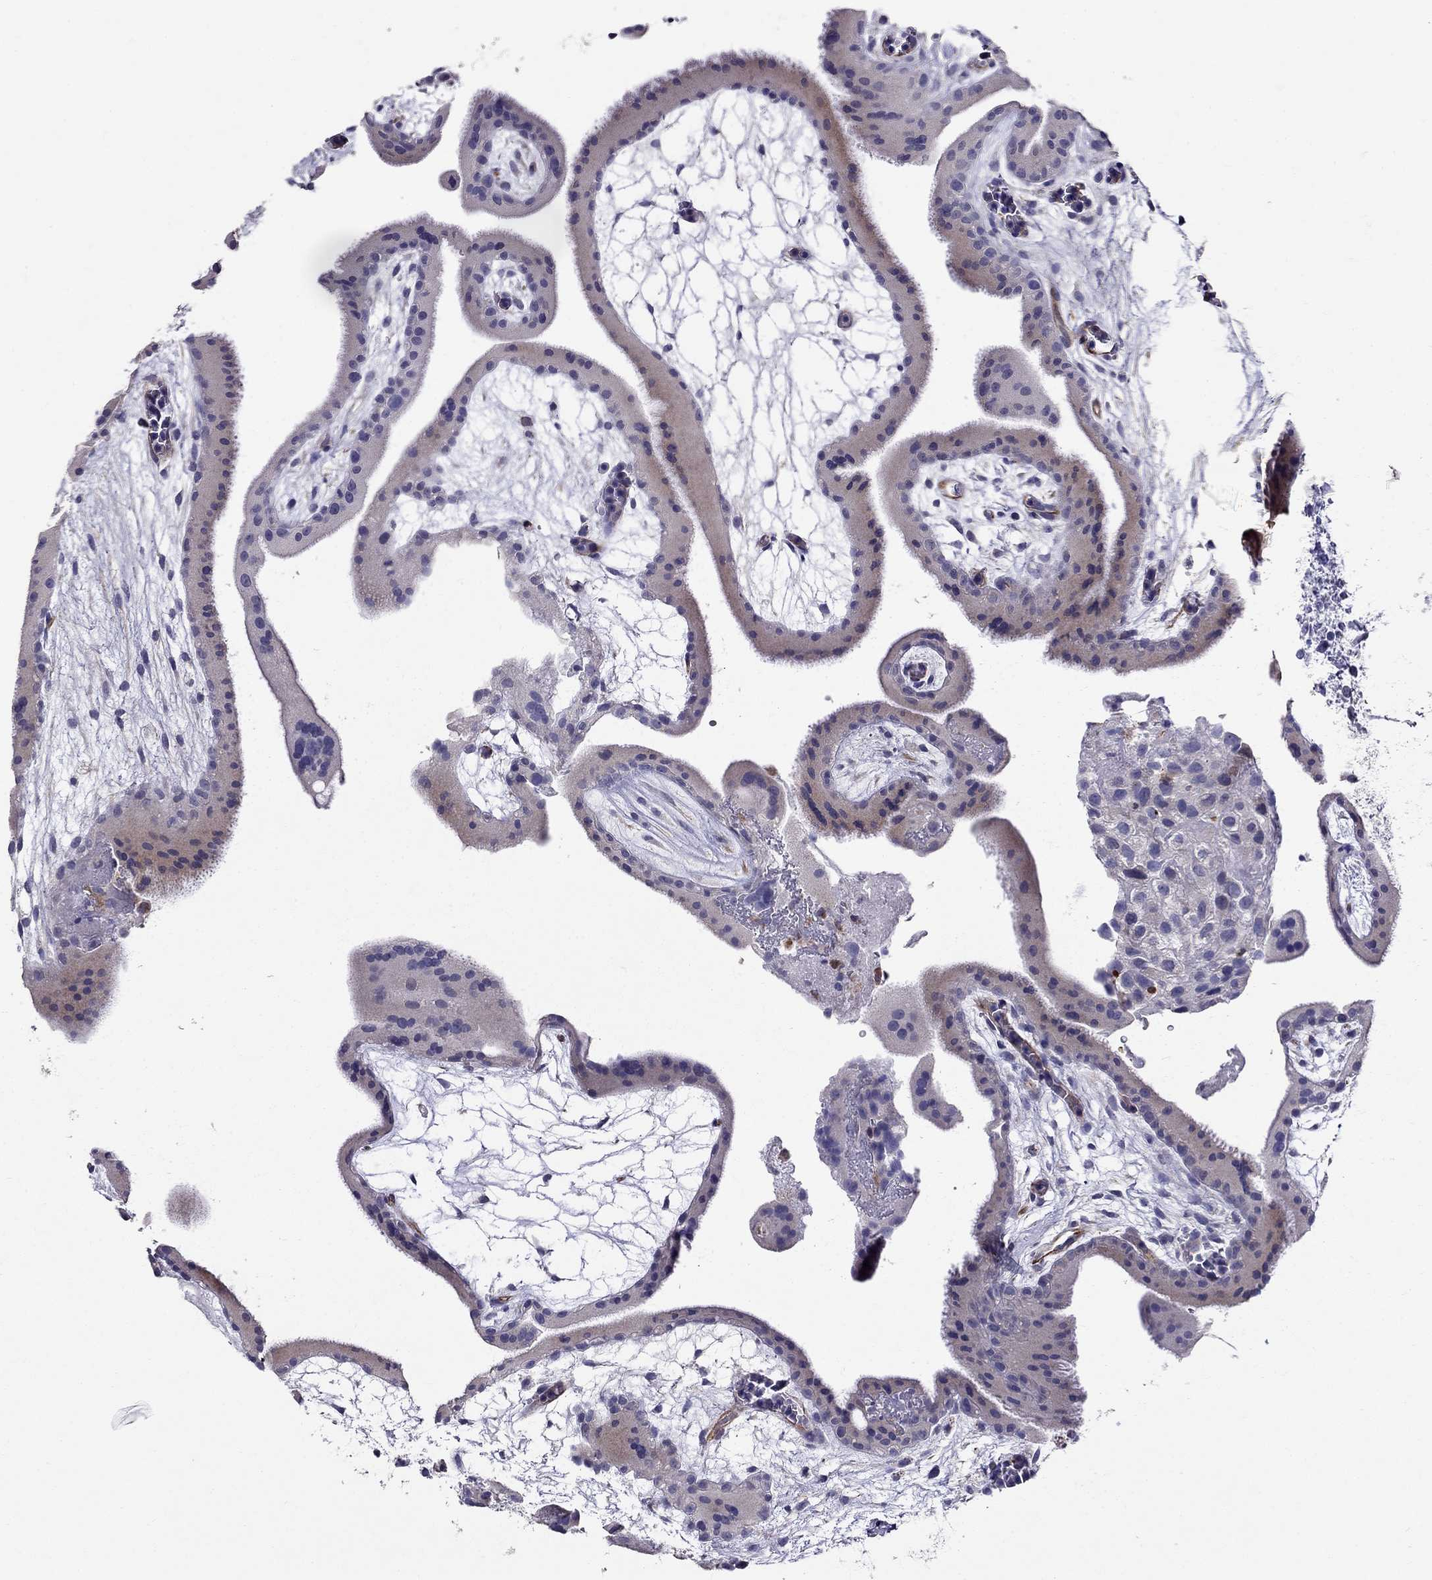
{"staining": {"intensity": "weak", "quantity": "<25%", "location": "cytoplasmic/membranous"}, "tissue": "placenta", "cell_type": "Decidual cells", "image_type": "normal", "snomed": [{"axis": "morphology", "description": "Normal tissue, NOS"}, {"axis": "topography", "description": "Placenta"}], "caption": "This is an immunohistochemistry (IHC) histopathology image of benign human placenta. There is no positivity in decidual cells.", "gene": "SPINT4", "patient": {"sex": "female", "age": 19}}